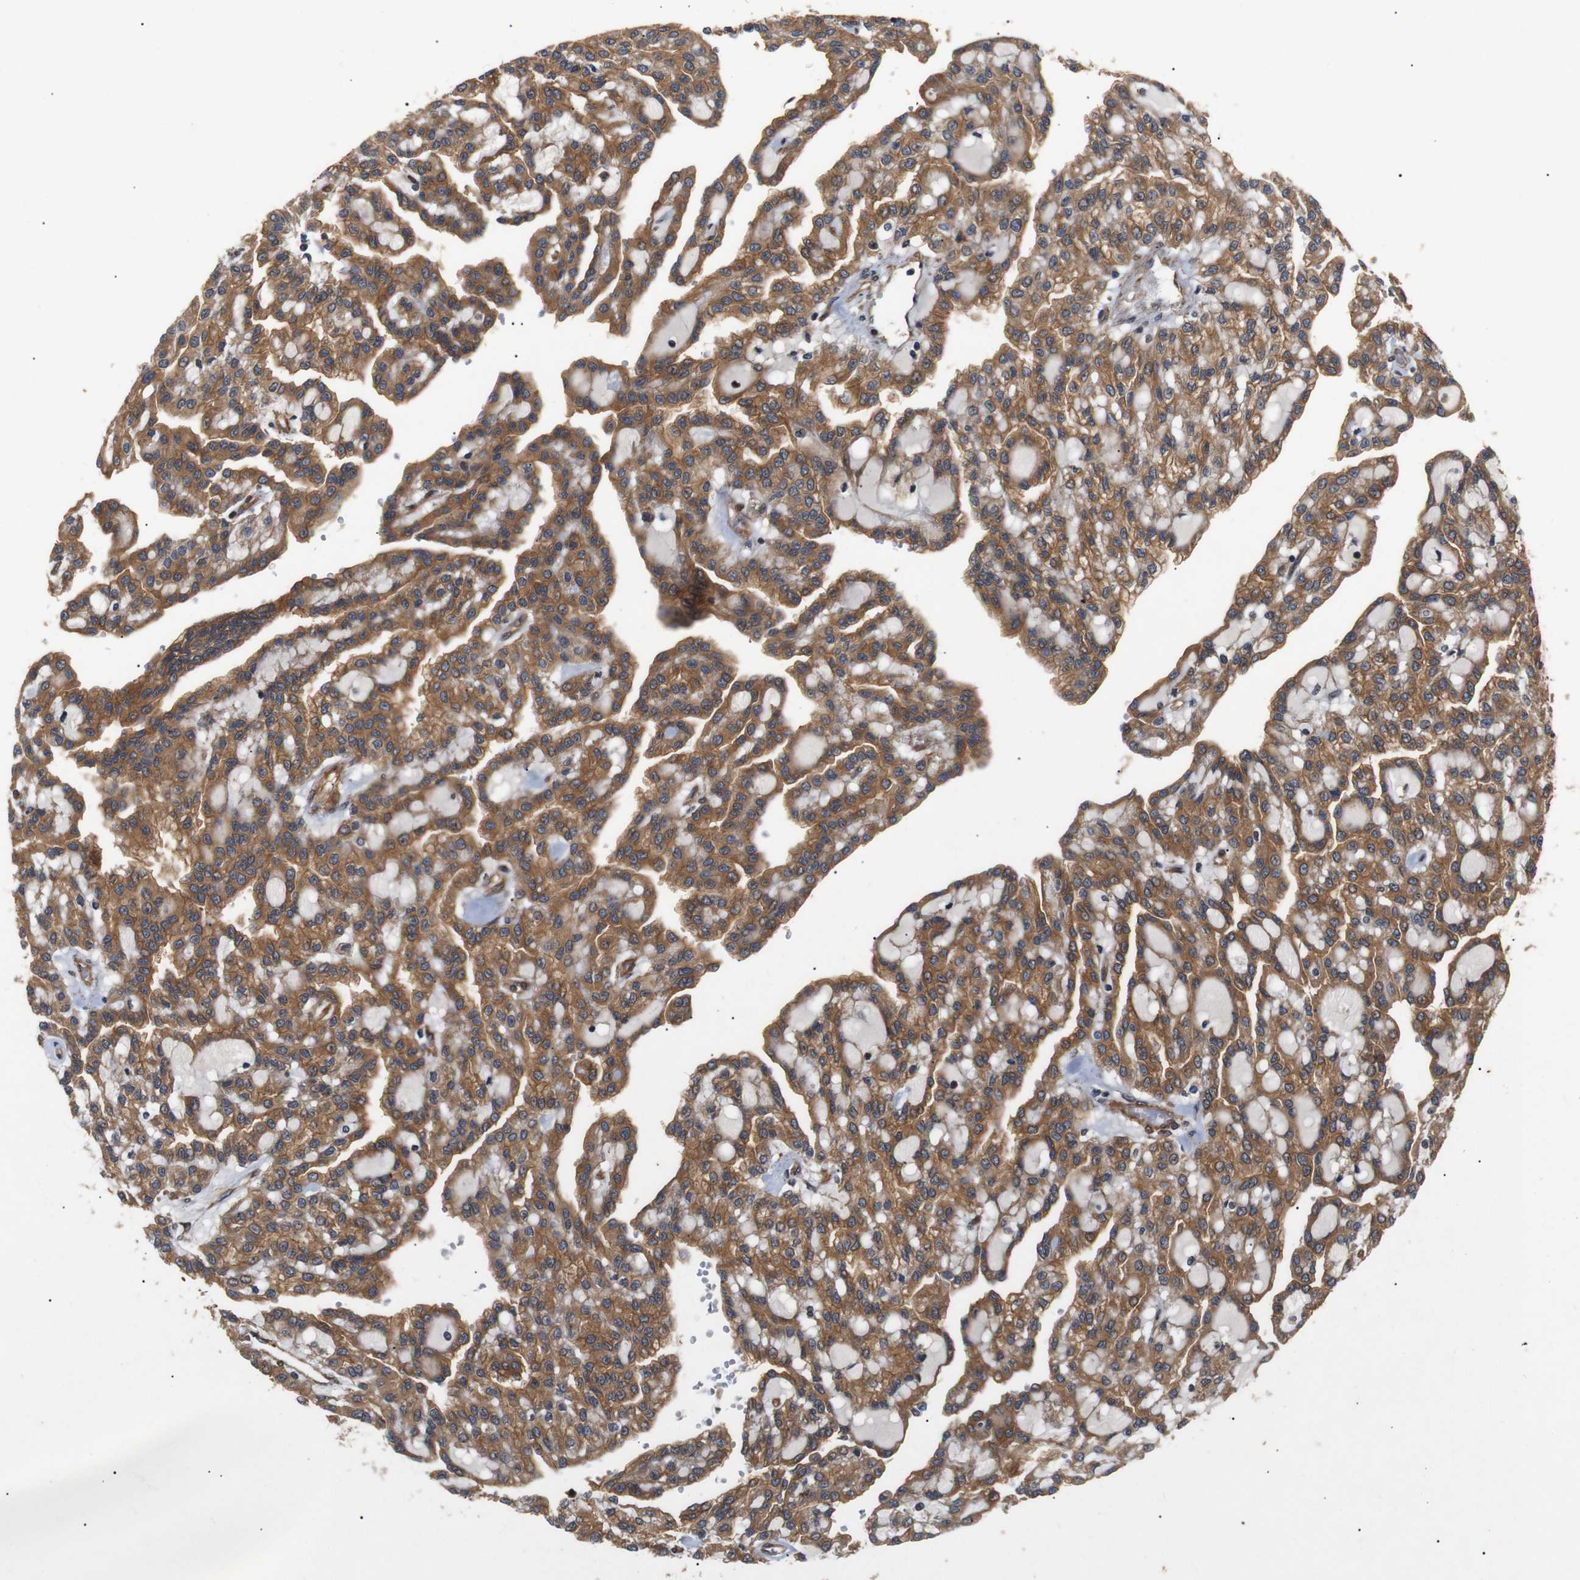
{"staining": {"intensity": "moderate", "quantity": ">75%", "location": "cytoplasmic/membranous"}, "tissue": "renal cancer", "cell_type": "Tumor cells", "image_type": "cancer", "snomed": [{"axis": "morphology", "description": "Adenocarcinoma, NOS"}, {"axis": "topography", "description": "Kidney"}], "caption": "Renal cancer (adenocarcinoma) stained with a protein marker demonstrates moderate staining in tumor cells.", "gene": "PAWR", "patient": {"sex": "male", "age": 63}}